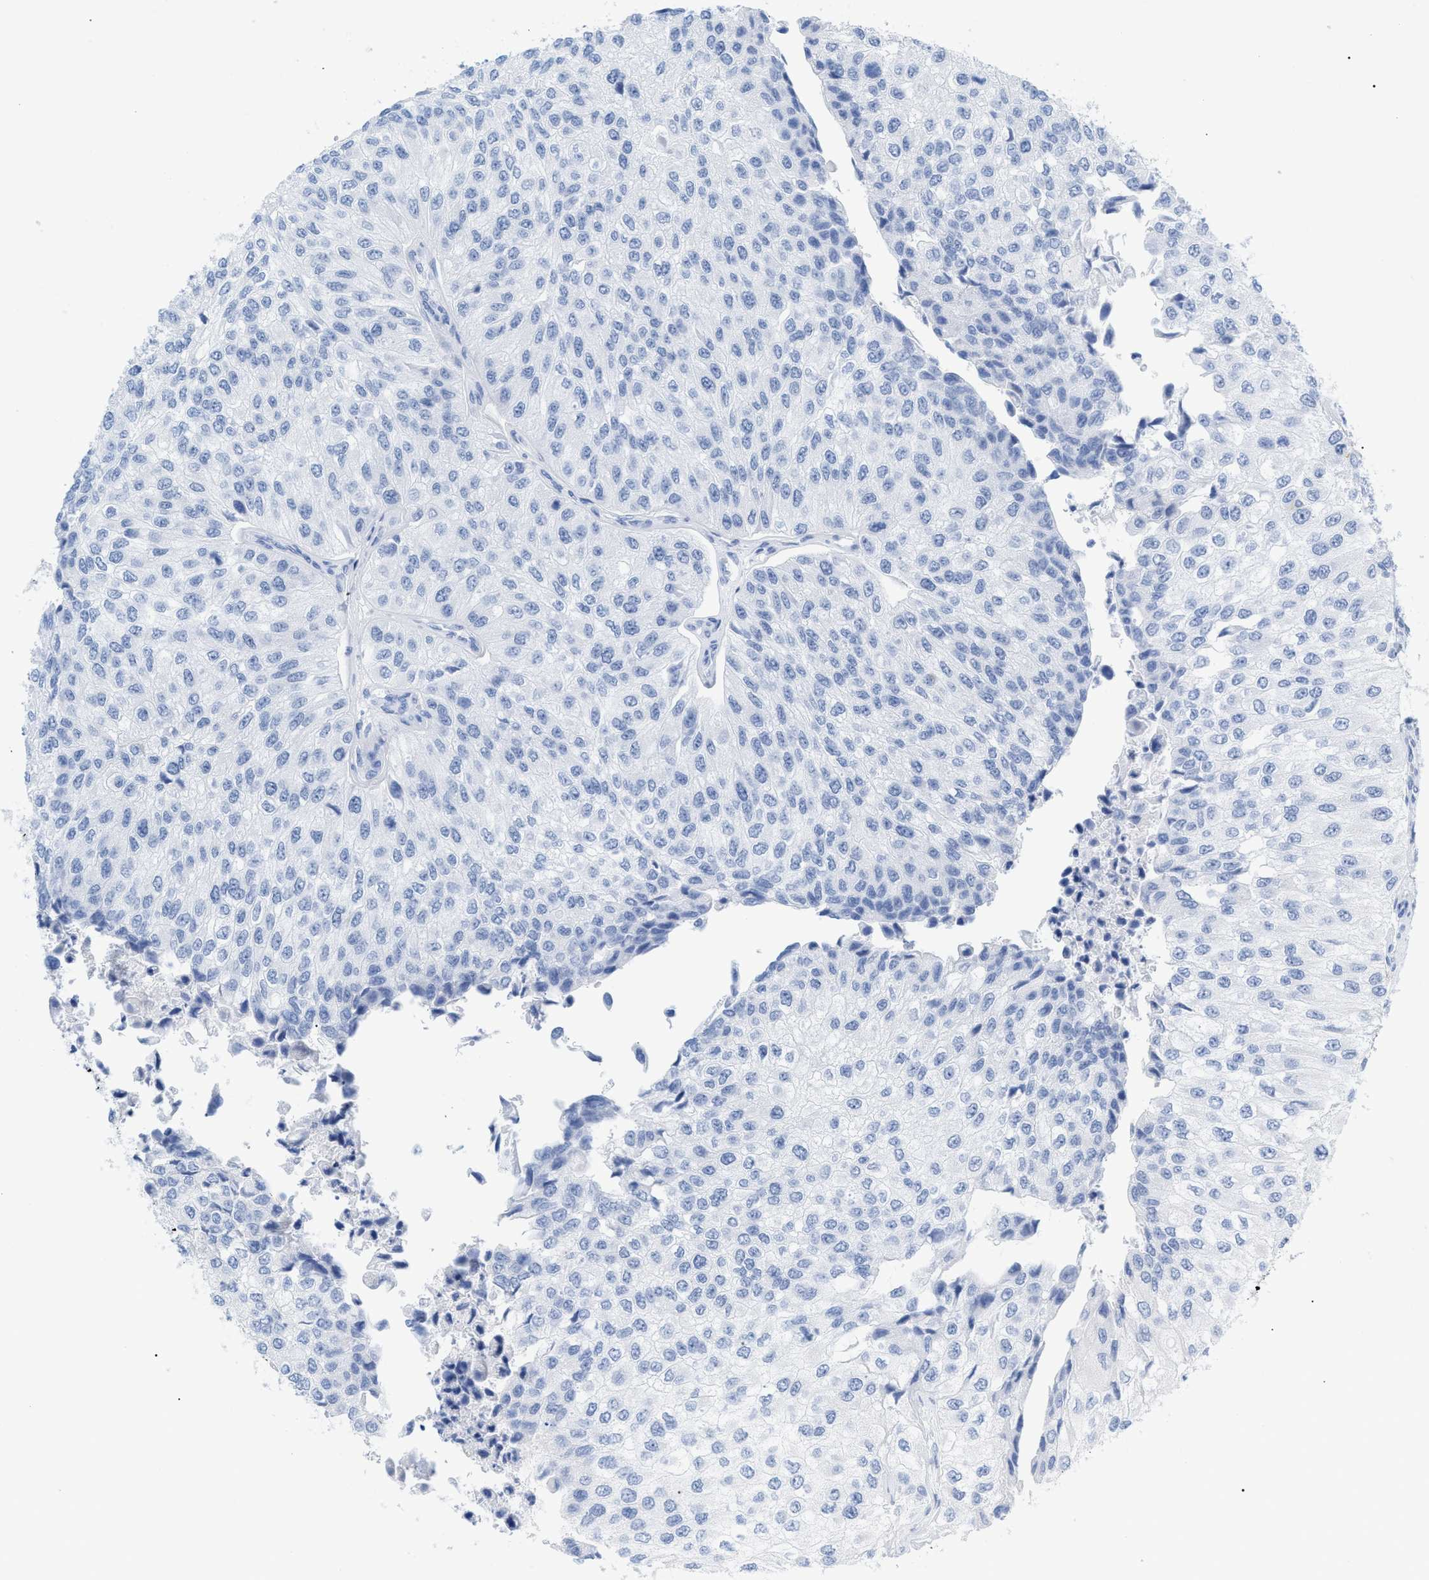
{"staining": {"intensity": "negative", "quantity": "none", "location": "none"}, "tissue": "urothelial cancer", "cell_type": "Tumor cells", "image_type": "cancer", "snomed": [{"axis": "morphology", "description": "Urothelial carcinoma, High grade"}, {"axis": "topography", "description": "Kidney"}, {"axis": "topography", "description": "Urinary bladder"}], "caption": "Immunohistochemistry histopathology image of urothelial carcinoma (high-grade) stained for a protein (brown), which shows no staining in tumor cells.", "gene": "CD5", "patient": {"sex": "male", "age": 77}}